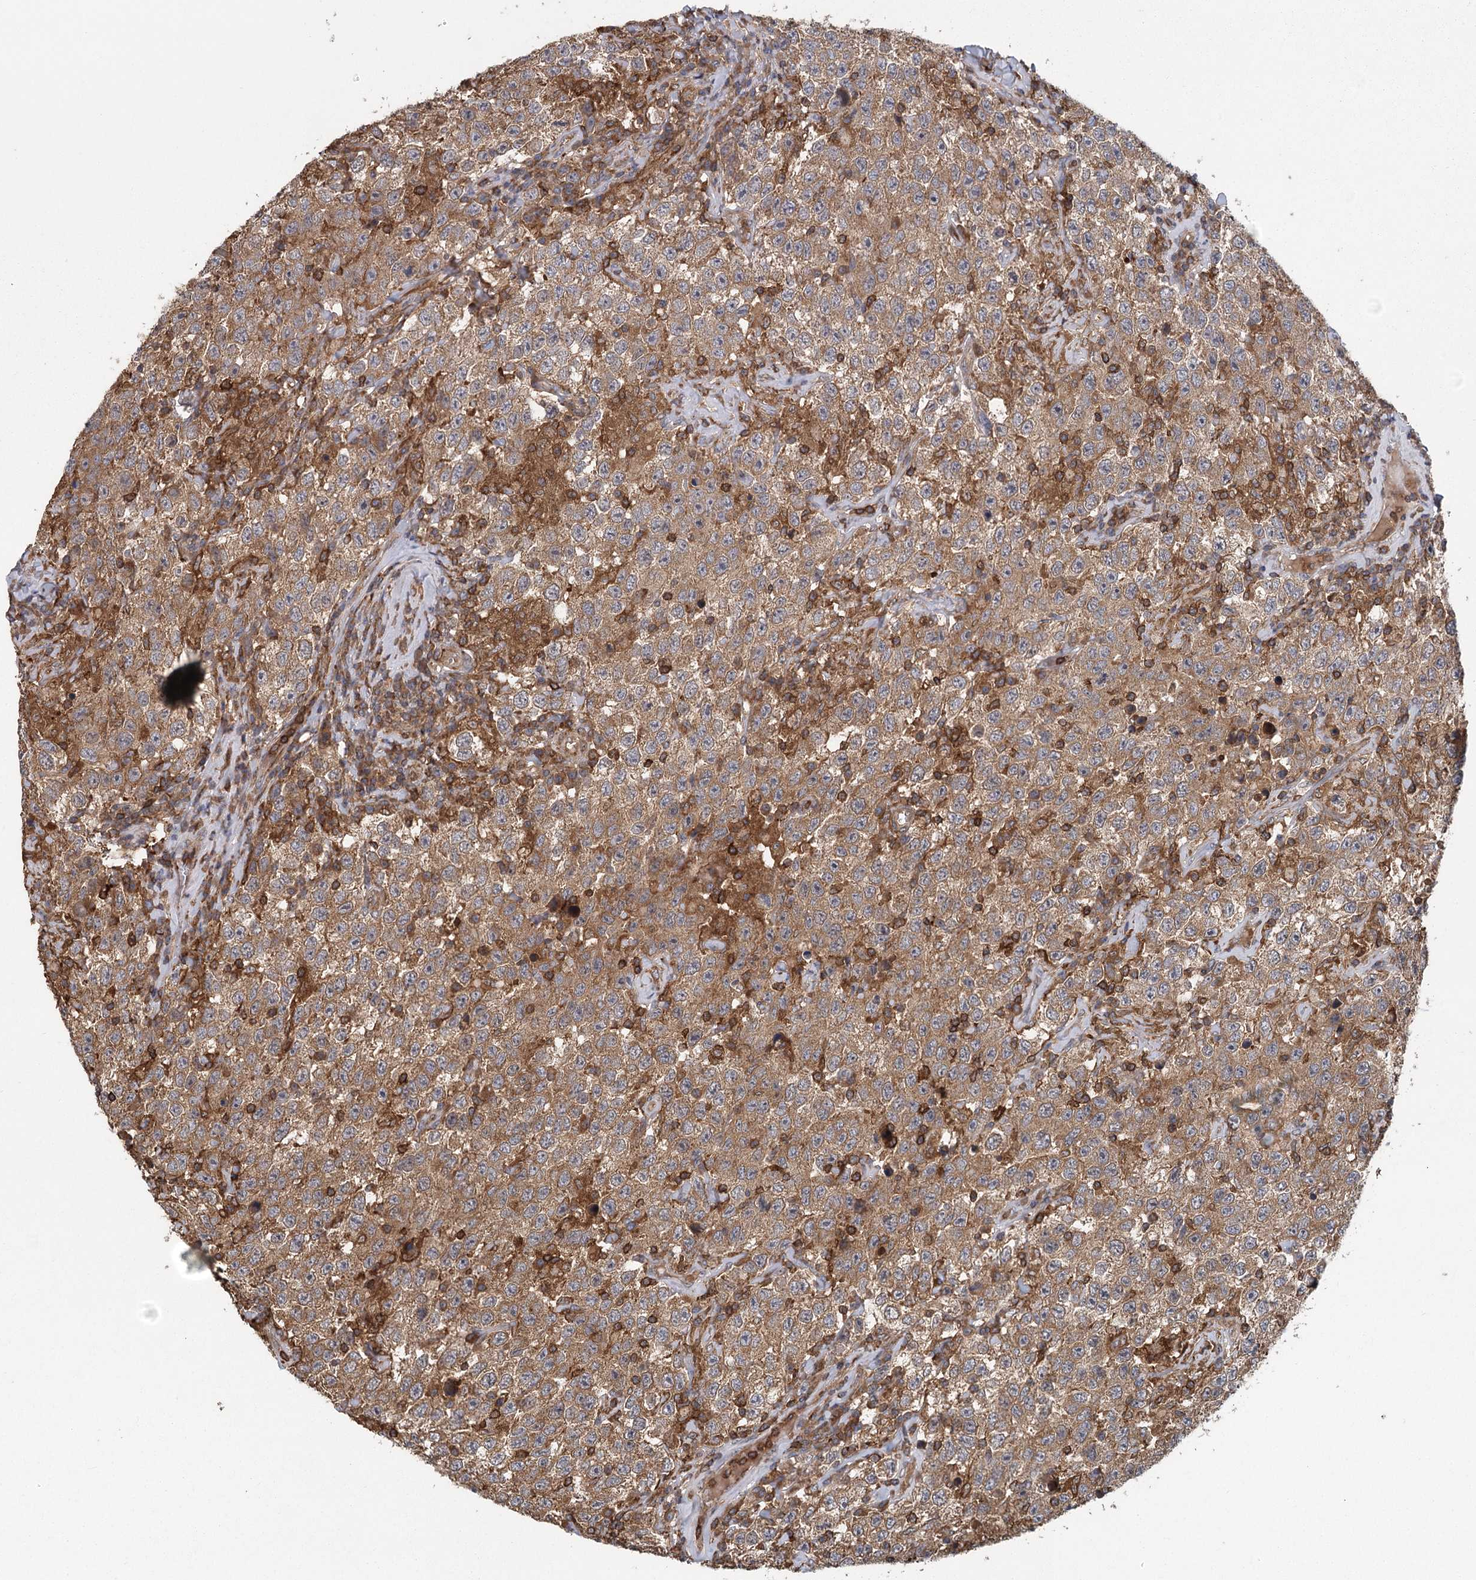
{"staining": {"intensity": "moderate", "quantity": ">75%", "location": "cytoplasmic/membranous"}, "tissue": "testis cancer", "cell_type": "Tumor cells", "image_type": "cancer", "snomed": [{"axis": "morphology", "description": "Seminoma, NOS"}, {"axis": "topography", "description": "Testis"}], "caption": "The image exhibits a brown stain indicating the presence of a protein in the cytoplasmic/membranous of tumor cells in testis cancer.", "gene": "PLEKHA7", "patient": {"sex": "male", "age": 41}}